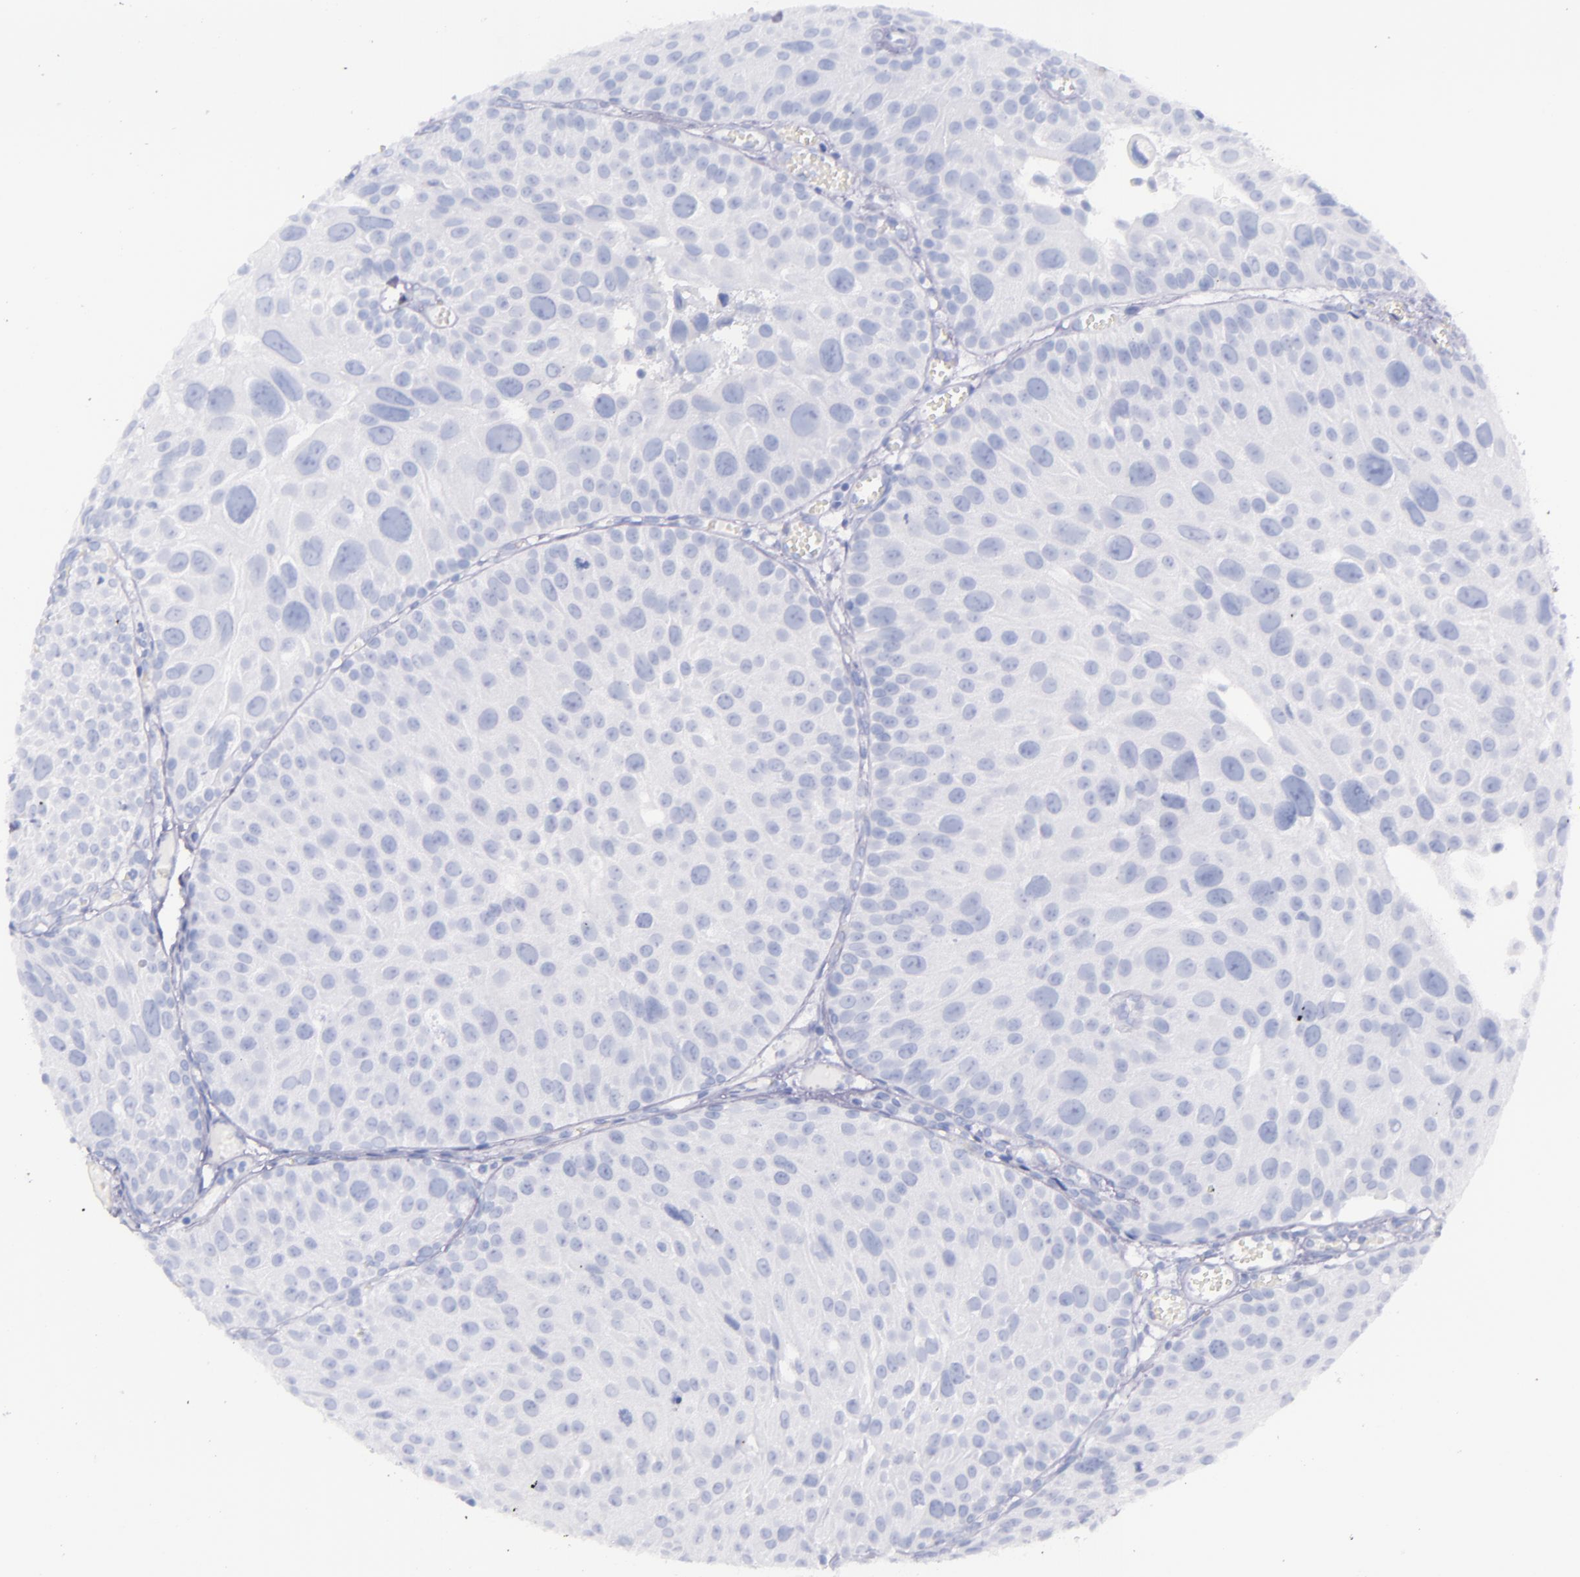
{"staining": {"intensity": "negative", "quantity": "none", "location": "none"}, "tissue": "urothelial cancer", "cell_type": "Tumor cells", "image_type": "cancer", "snomed": [{"axis": "morphology", "description": "Urothelial carcinoma, High grade"}, {"axis": "topography", "description": "Urinary bladder"}], "caption": "DAB (3,3'-diaminobenzidine) immunohistochemical staining of human high-grade urothelial carcinoma shows no significant staining in tumor cells.", "gene": "SFTPB", "patient": {"sex": "female", "age": 78}}